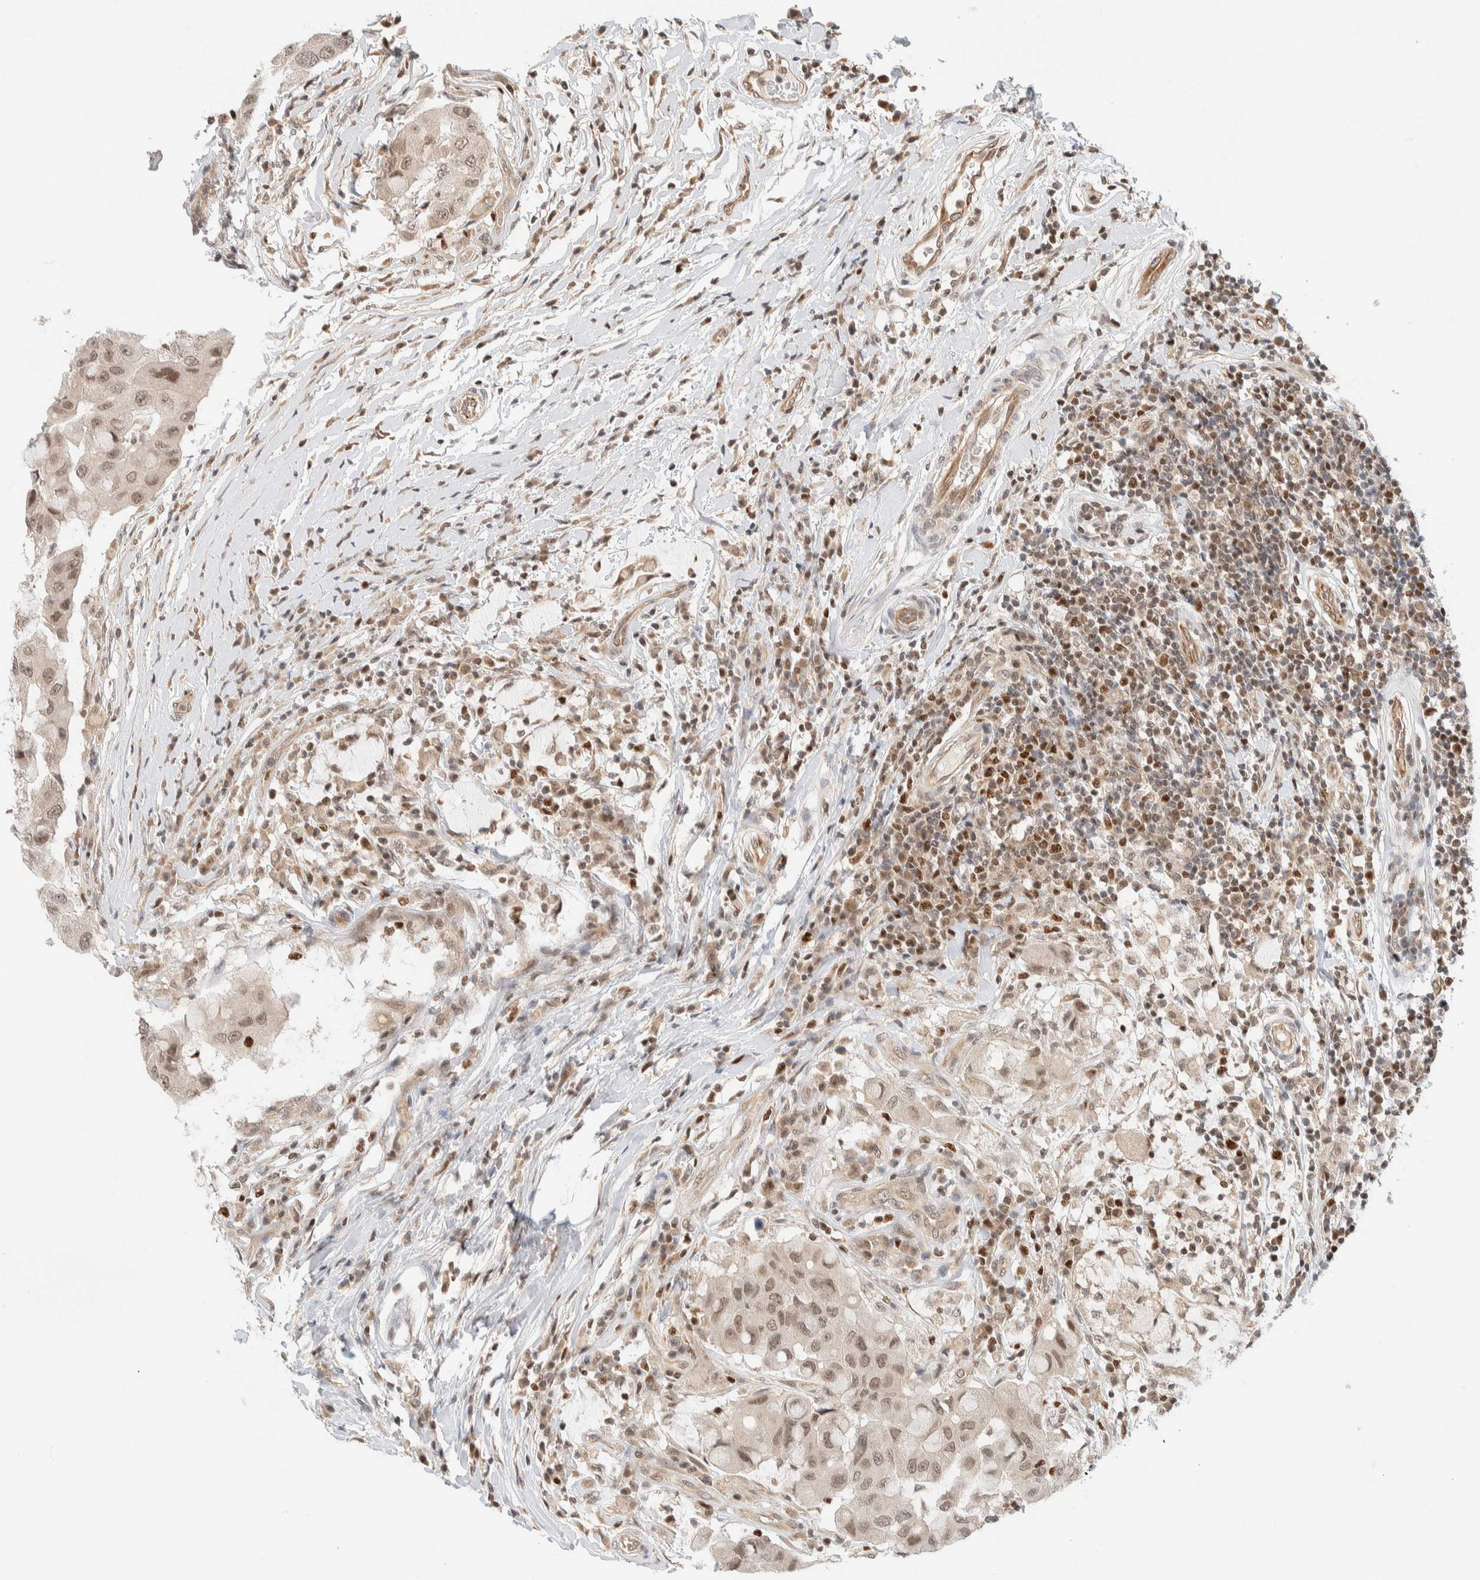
{"staining": {"intensity": "weak", "quantity": ">75%", "location": "nuclear"}, "tissue": "breast cancer", "cell_type": "Tumor cells", "image_type": "cancer", "snomed": [{"axis": "morphology", "description": "Duct carcinoma"}, {"axis": "topography", "description": "Breast"}], "caption": "DAB (3,3'-diaminobenzidine) immunohistochemical staining of breast cancer (infiltrating ductal carcinoma) reveals weak nuclear protein staining in about >75% of tumor cells.", "gene": "C8orf76", "patient": {"sex": "female", "age": 27}}